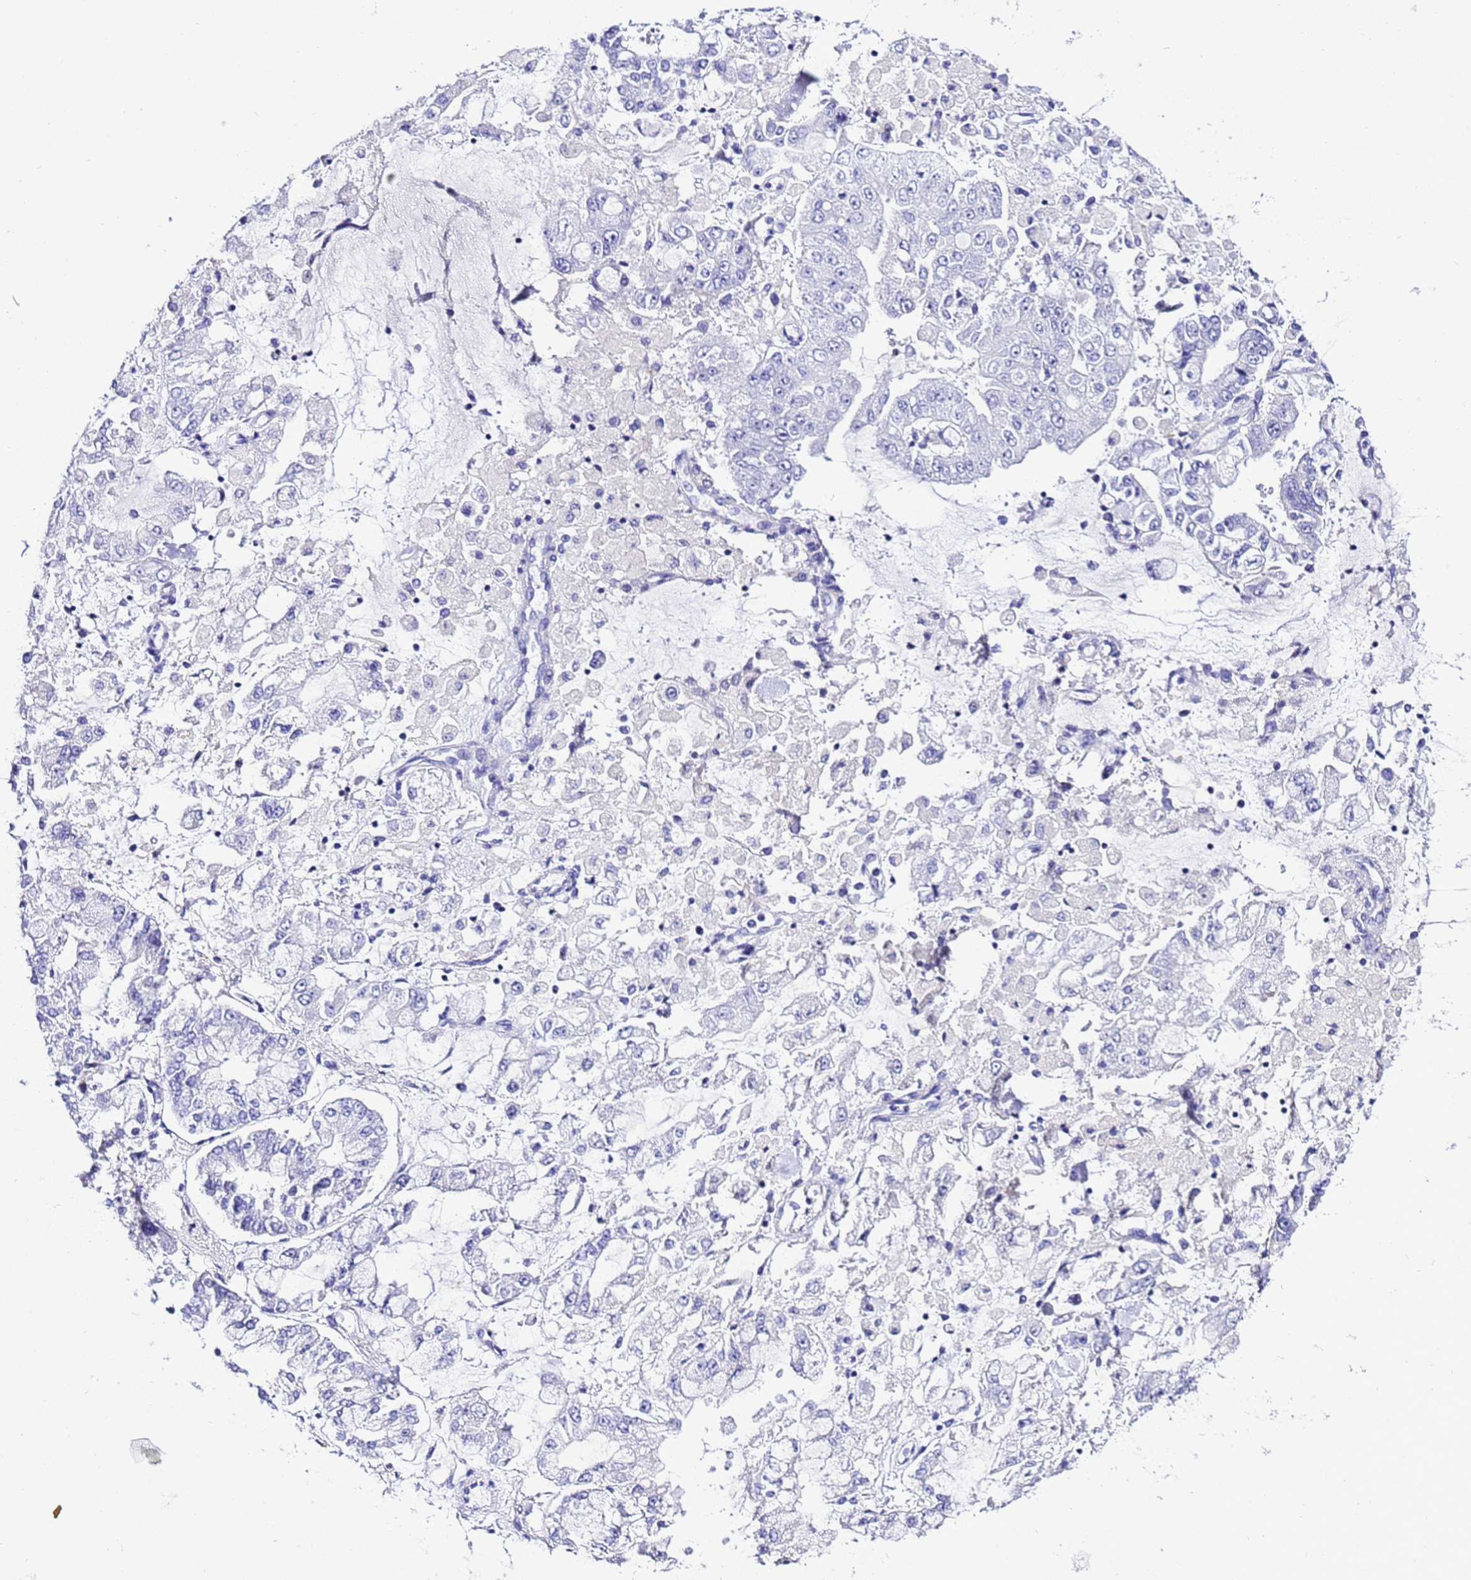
{"staining": {"intensity": "negative", "quantity": "none", "location": "none"}, "tissue": "stomach cancer", "cell_type": "Tumor cells", "image_type": "cancer", "snomed": [{"axis": "morphology", "description": "Normal tissue, NOS"}, {"axis": "morphology", "description": "Adenocarcinoma, NOS"}, {"axis": "topography", "description": "Stomach, upper"}, {"axis": "topography", "description": "Stomach"}], "caption": "IHC micrograph of neoplastic tissue: adenocarcinoma (stomach) stained with DAB (3,3'-diaminobenzidine) demonstrates no significant protein expression in tumor cells.", "gene": "ZNF417", "patient": {"sex": "male", "age": 76}}